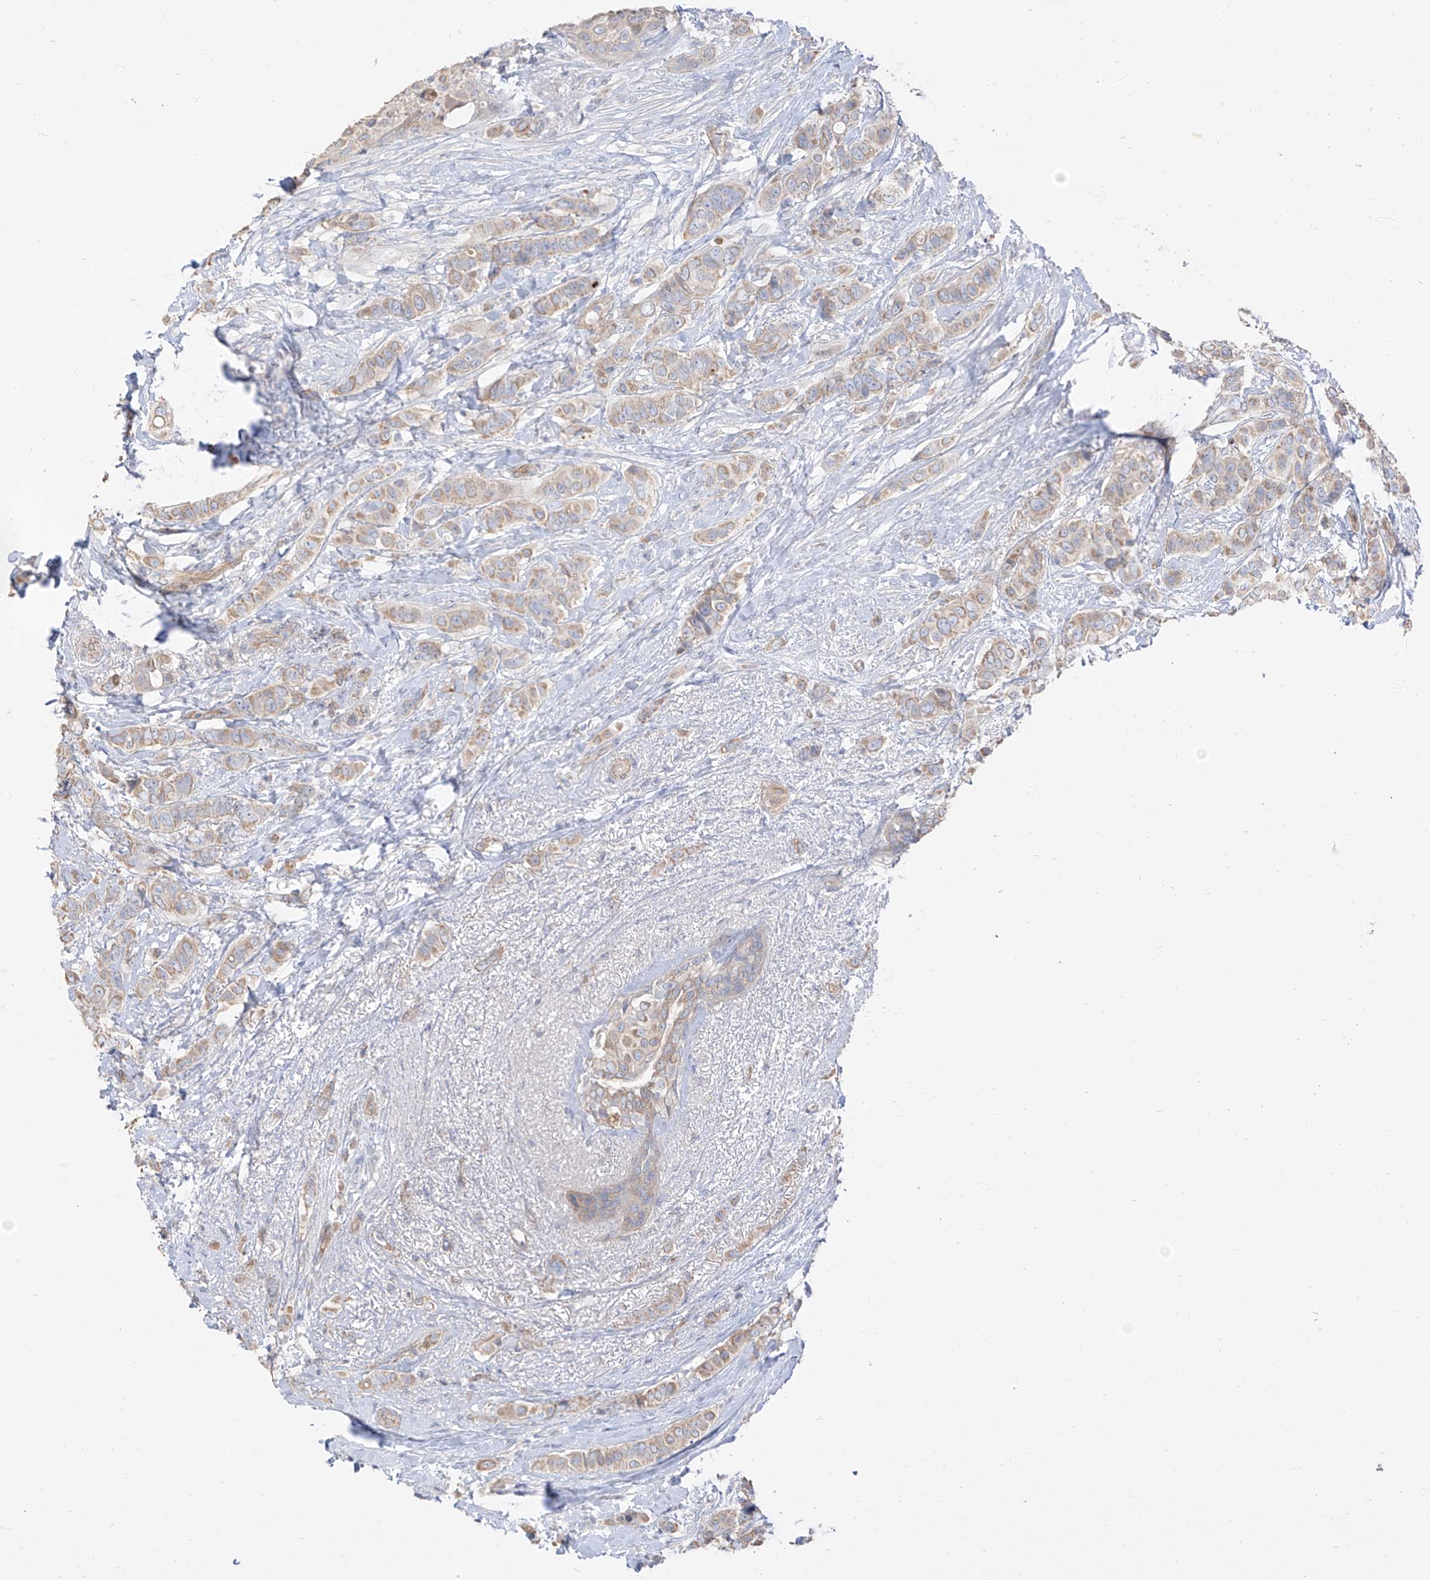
{"staining": {"intensity": "weak", "quantity": "25%-75%", "location": "cytoplasmic/membranous"}, "tissue": "breast cancer", "cell_type": "Tumor cells", "image_type": "cancer", "snomed": [{"axis": "morphology", "description": "Lobular carcinoma"}, {"axis": "topography", "description": "Breast"}], "caption": "Lobular carcinoma (breast) stained with IHC exhibits weak cytoplasmic/membranous expression in about 25%-75% of tumor cells. (IHC, brightfield microscopy, high magnification).", "gene": "EPHX4", "patient": {"sex": "female", "age": 51}}